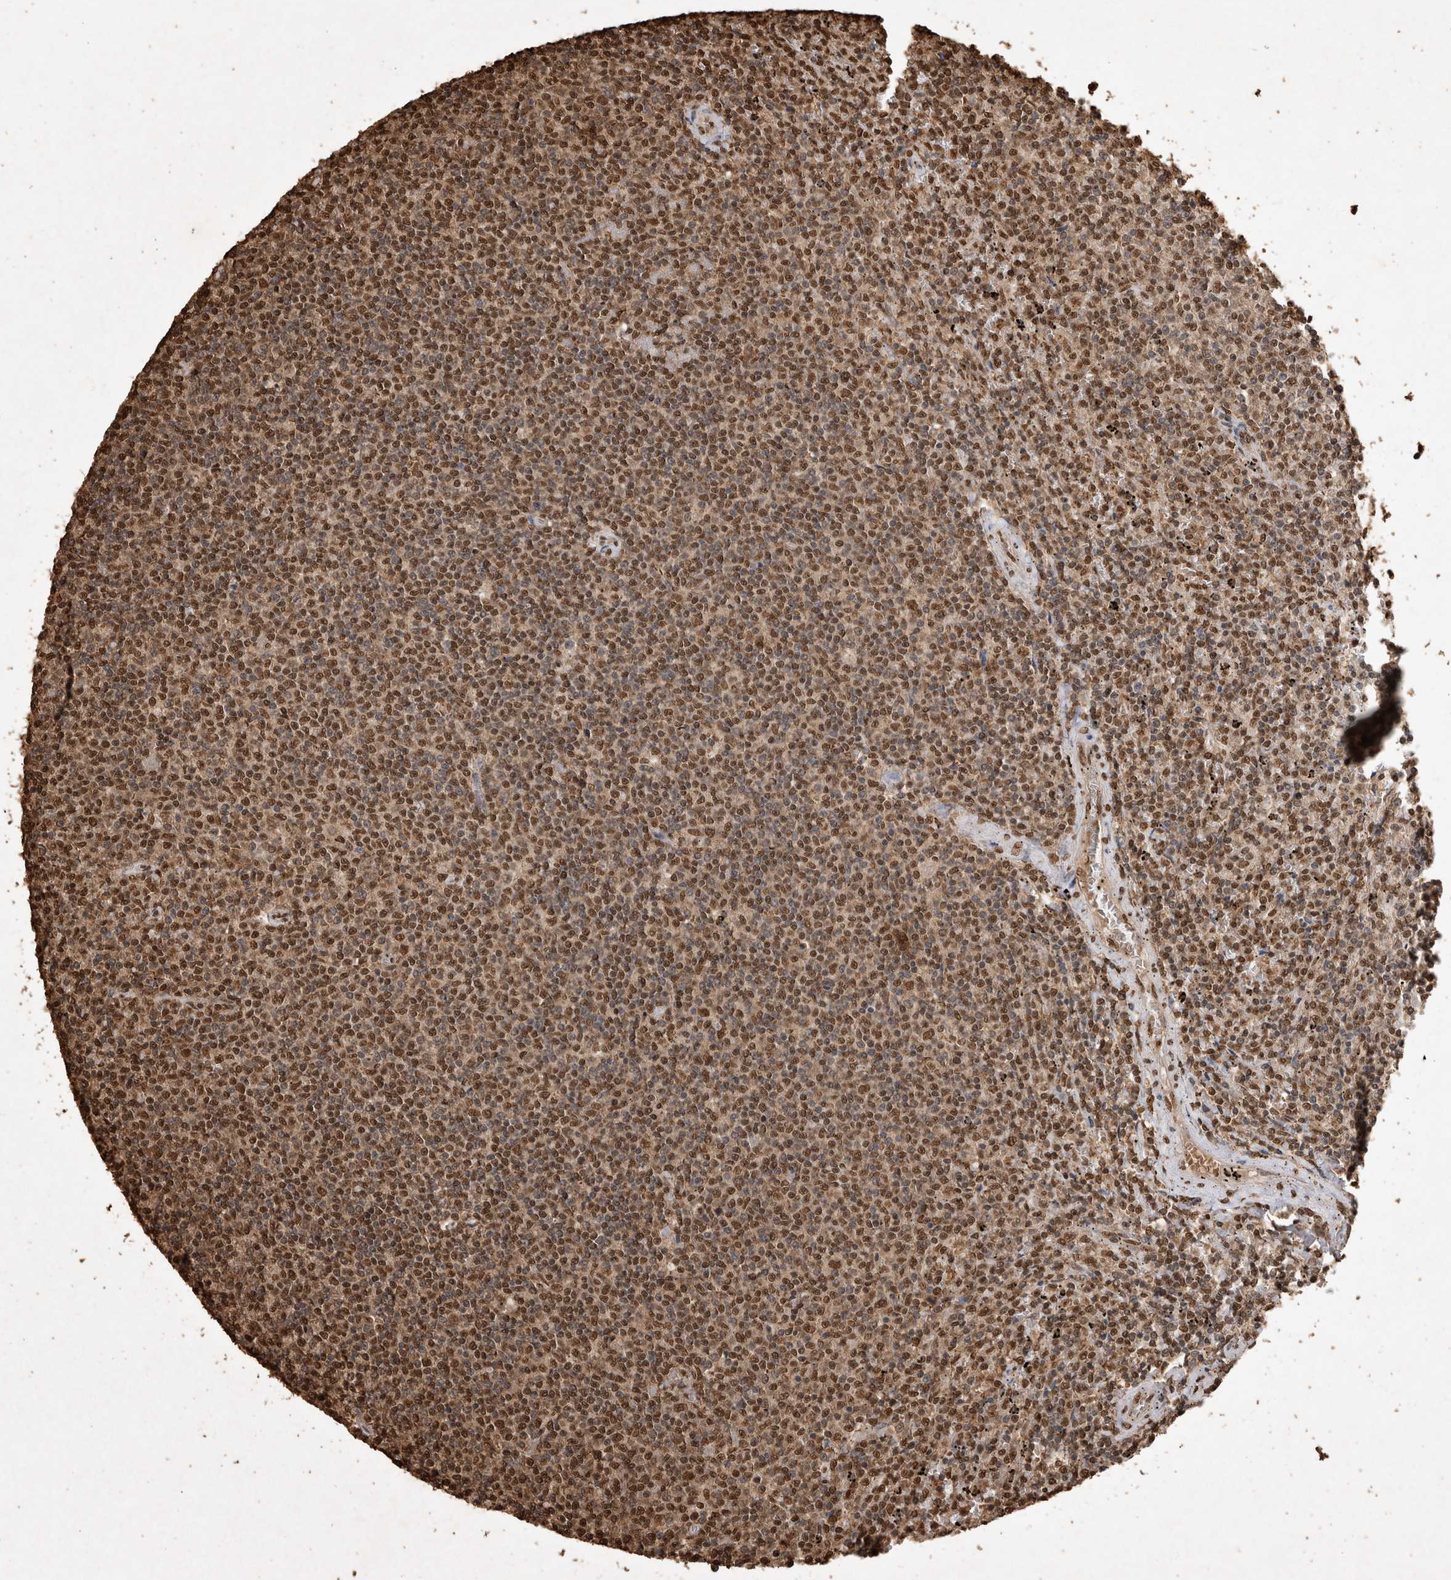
{"staining": {"intensity": "strong", "quantity": ">75%", "location": "nuclear"}, "tissue": "lymphoma", "cell_type": "Tumor cells", "image_type": "cancer", "snomed": [{"axis": "morphology", "description": "Malignant lymphoma, non-Hodgkin's type, Low grade"}, {"axis": "topography", "description": "Spleen"}], "caption": "Lymphoma stained with a brown dye demonstrates strong nuclear positive expression in about >75% of tumor cells.", "gene": "OAS2", "patient": {"sex": "female", "age": 50}}